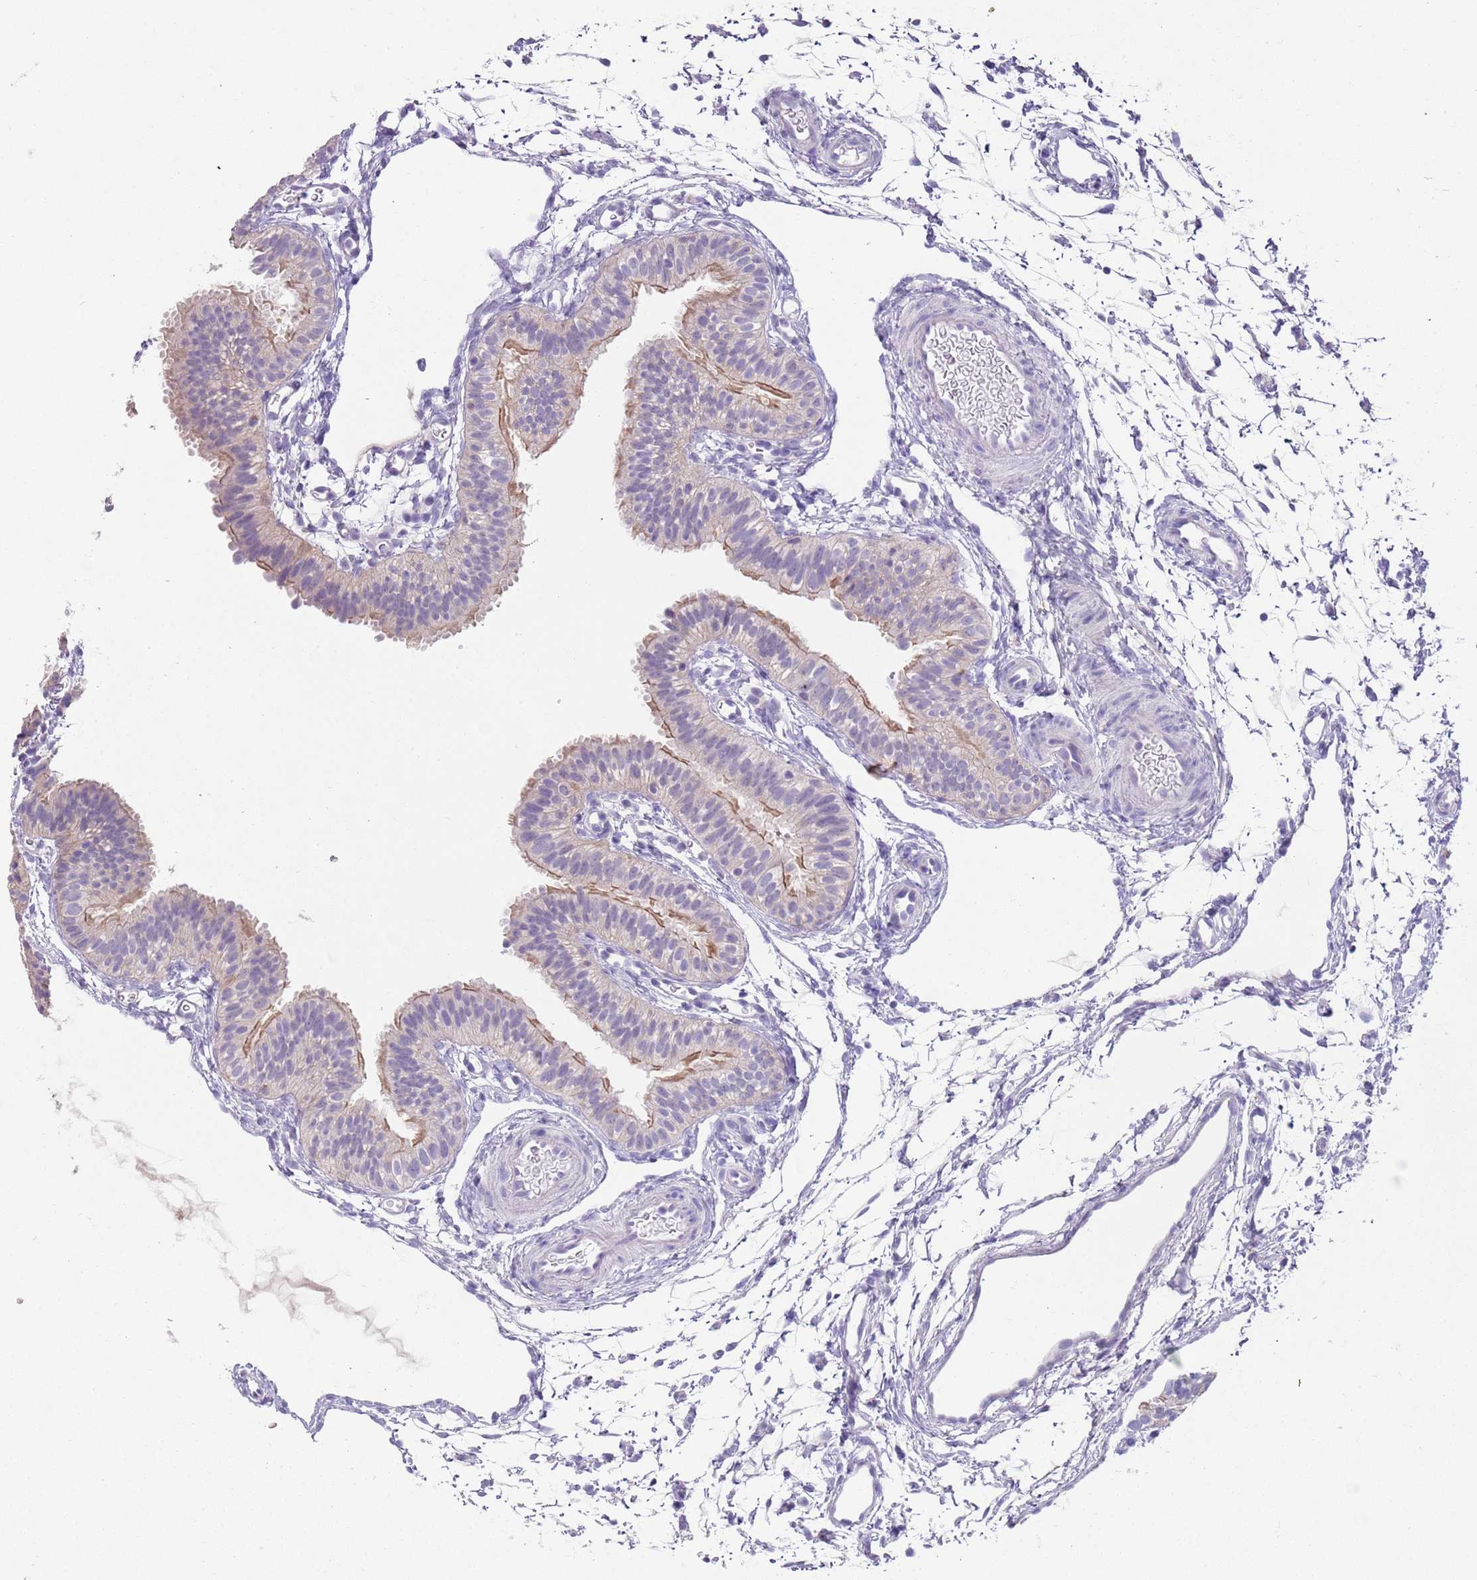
{"staining": {"intensity": "moderate", "quantity": "<25%", "location": "cytoplasmic/membranous"}, "tissue": "fallopian tube", "cell_type": "Glandular cells", "image_type": "normal", "snomed": [{"axis": "morphology", "description": "Normal tissue, NOS"}, {"axis": "topography", "description": "Fallopian tube"}], "caption": "DAB immunohistochemical staining of normal human fallopian tube shows moderate cytoplasmic/membranous protein staining in approximately <25% of glandular cells.", "gene": "C2CD3", "patient": {"sex": "female", "age": 35}}